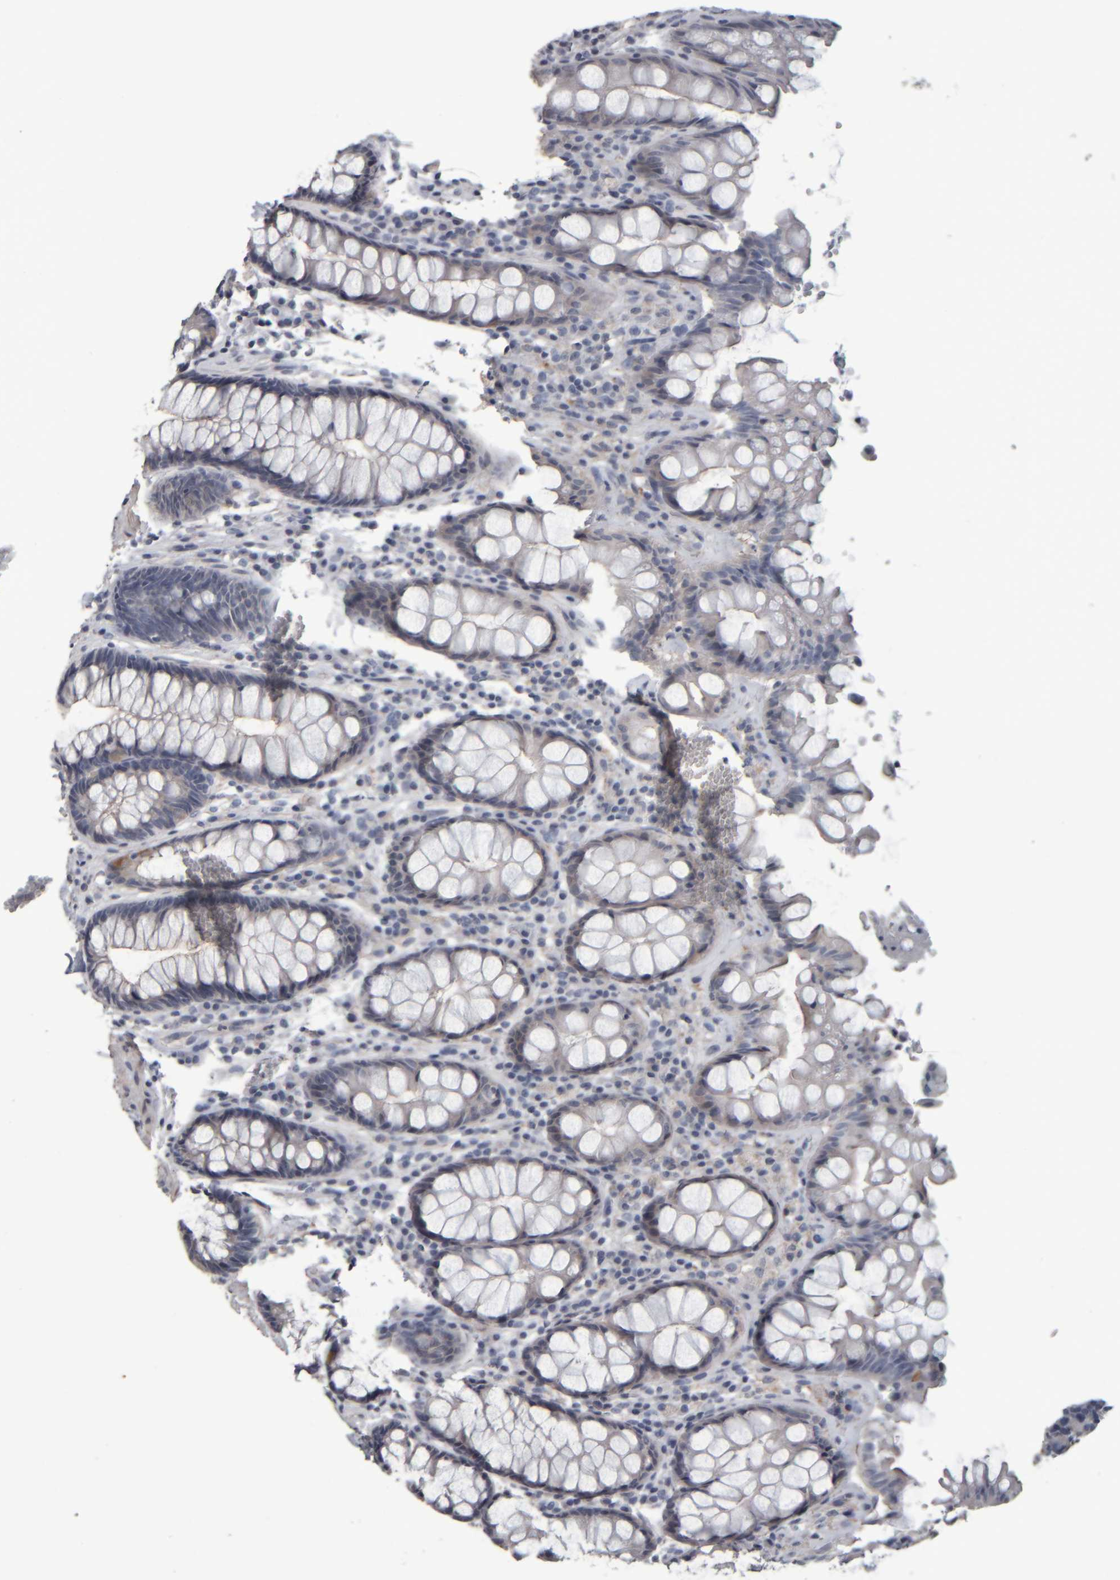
{"staining": {"intensity": "weak", "quantity": "<25%", "location": "cytoplasmic/membranous"}, "tissue": "rectum", "cell_type": "Glandular cells", "image_type": "normal", "snomed": [{"axis": "morphology", "description": "Normal tissue, NOS"}, {"axis": "topography", "description": "Rectum"}], "caption": "Immunohistochemistry image of benign rectum: human rectum stained with DAB demonstrates no significant protein staining in glandular cells. Nuclei are stained in blue.", "gene": "CAVIN4", "patient": {"sex": "male", "age": 64}}